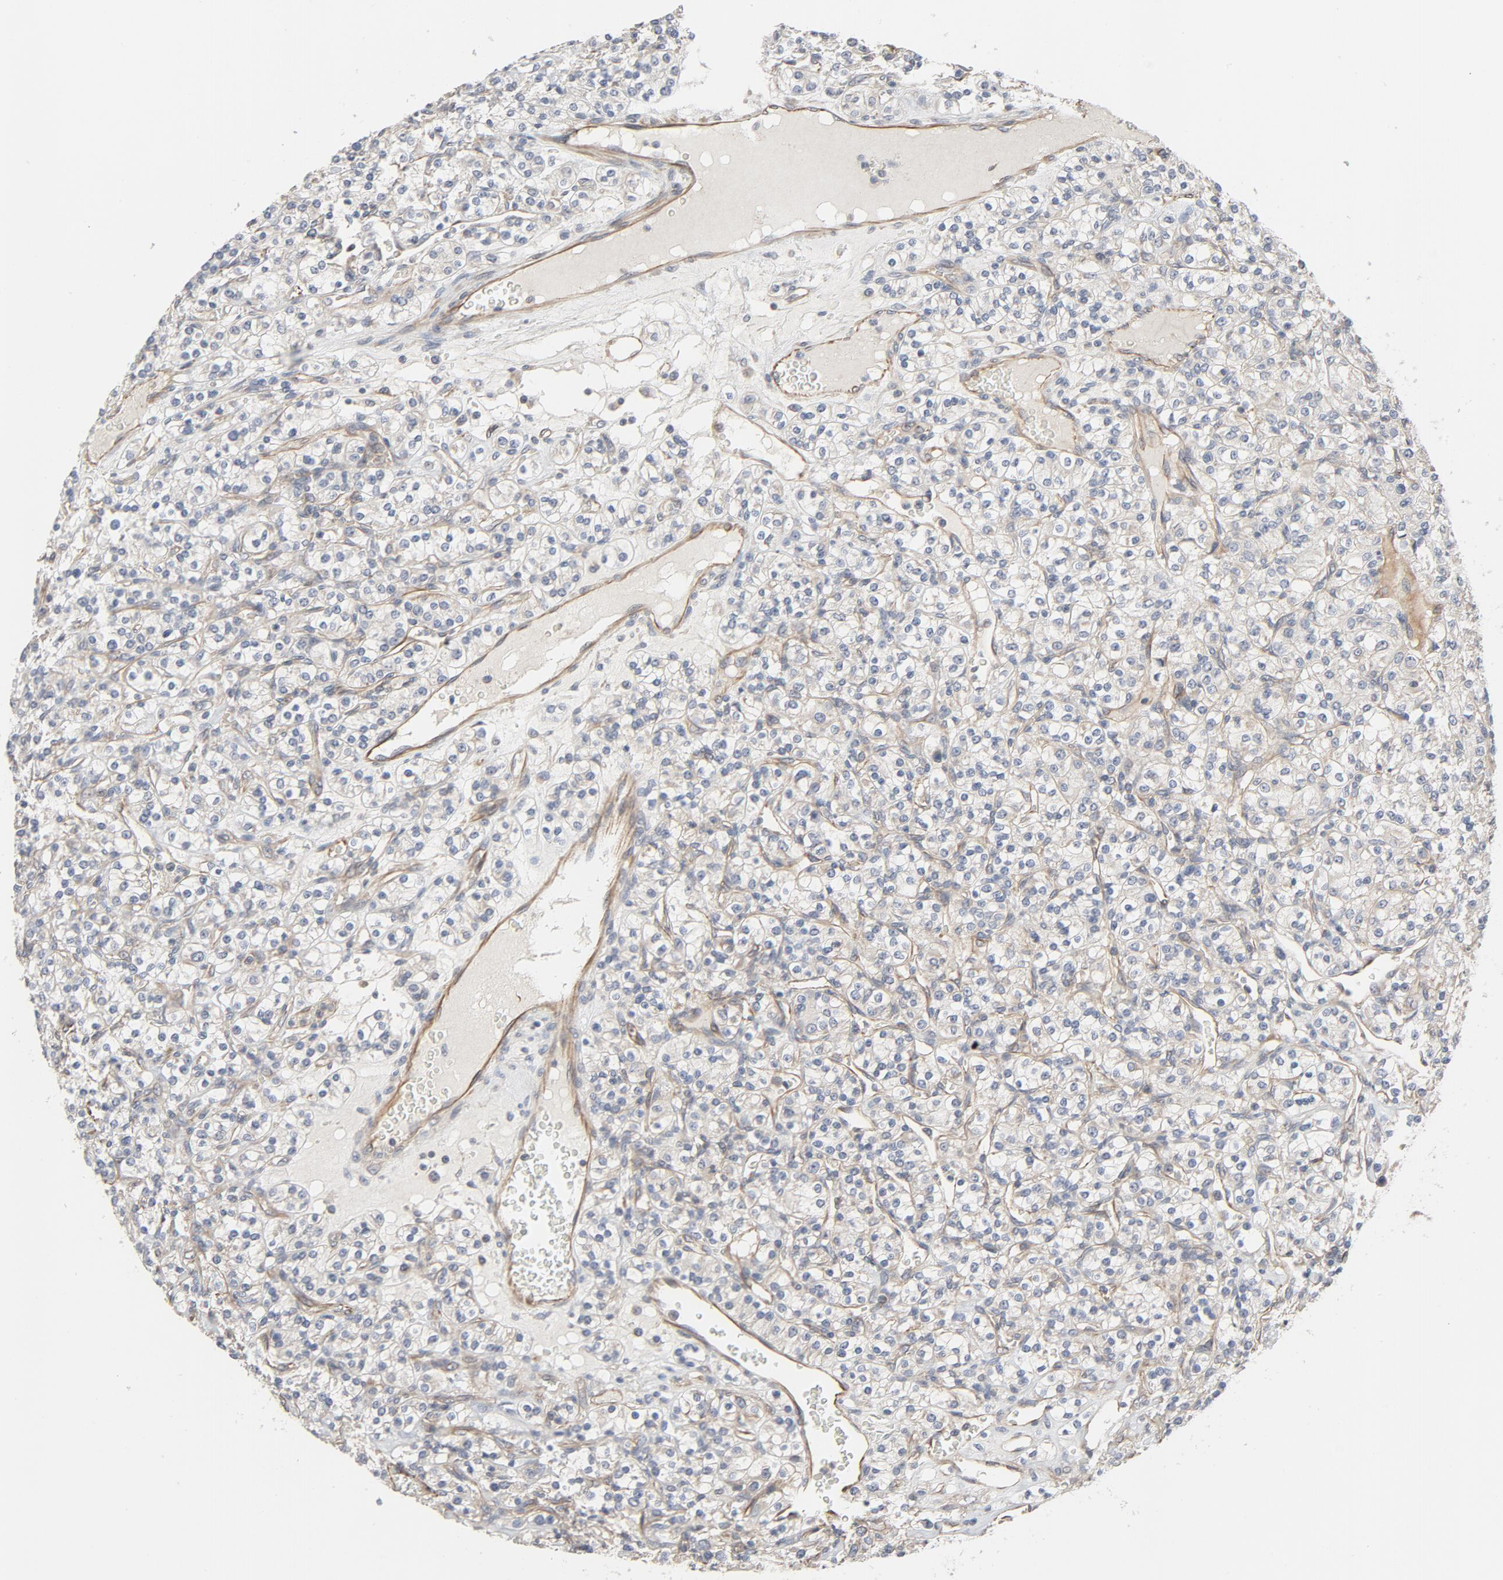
{"staining": {"intensity": "weak", "quantity": "<25%", "location": "cytoplasmic/membranous"}, "tissue": "renal cancer", "cell_type": "Tumor cells", "image_type": "cancer", "snomed": [{"axis": "morphology", "description": "Adenocarcinoma, NOS"}, {"axis": "topography", "description": "Kidney"}], "caption": "This is an IHC micrograph of human renal adenocarcinoma. There is no staining in tumor cells.", "gene": "TRIOBP", "patient": {"sex": "male", "age": 77}}